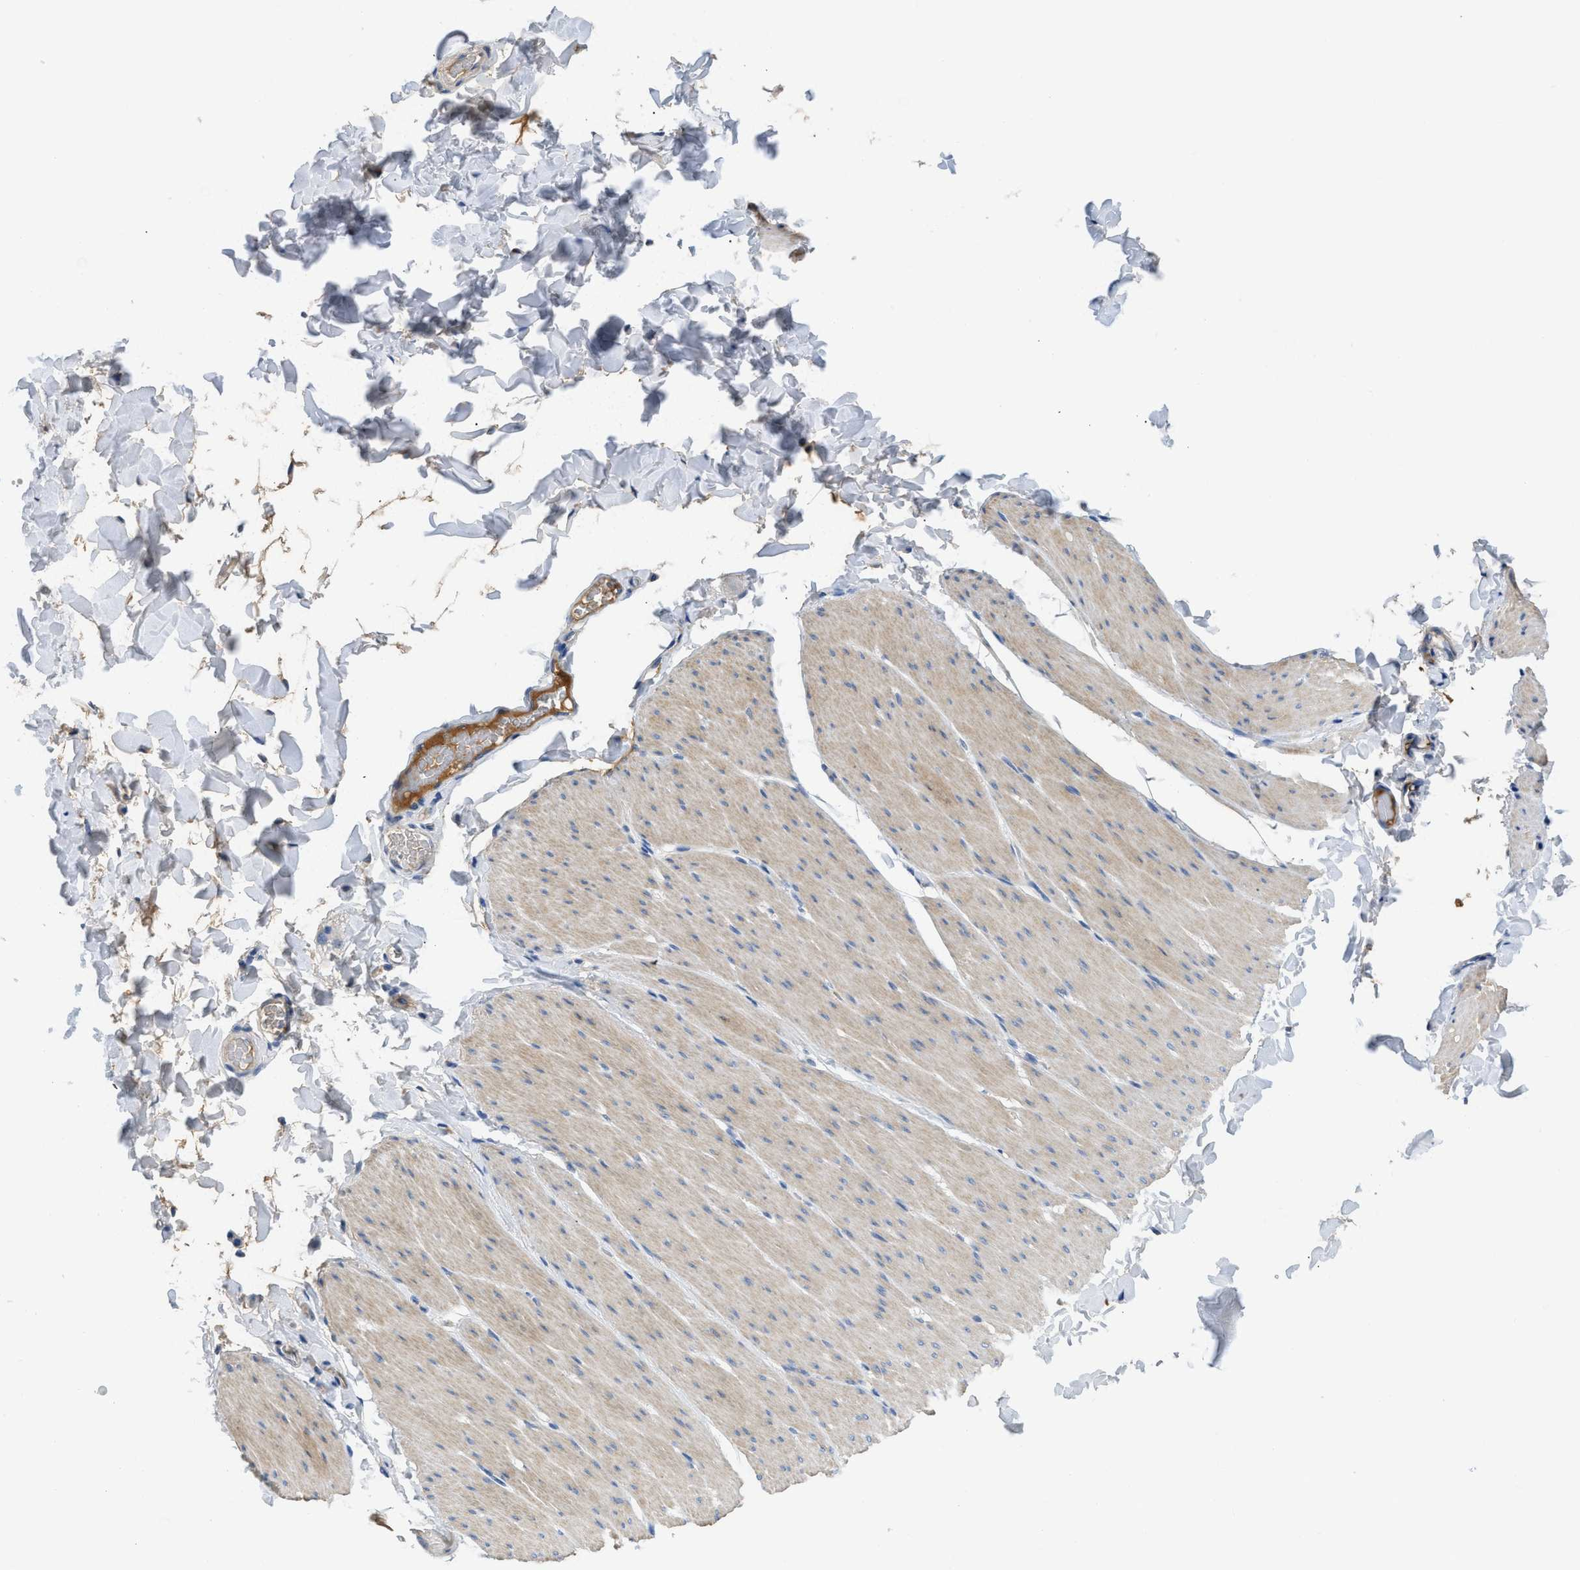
{"staining": {"intensity": "weak", "quantity": "25%-75%", "location": "cytoplasmic/membranous"}, "tissue": "smooth muscle", "cell_type": "Smooth muscle cells", "image_type": "normal", "snomed": [{"axis": "morphology", "description": "Normal tissue, NOS"}, {"axis": "topography", "description": "Smooth muscle"}, {"axis": "topography", "description": "Colon"}], "caption": "Smooth muscle stained for a protein (brown) reveals weak cytoplasmic/membranous positive staining in about 25%-75% of smooth muscle cells.", "gene": "C1S", "patient": {"sex": "male", "age": 67}}